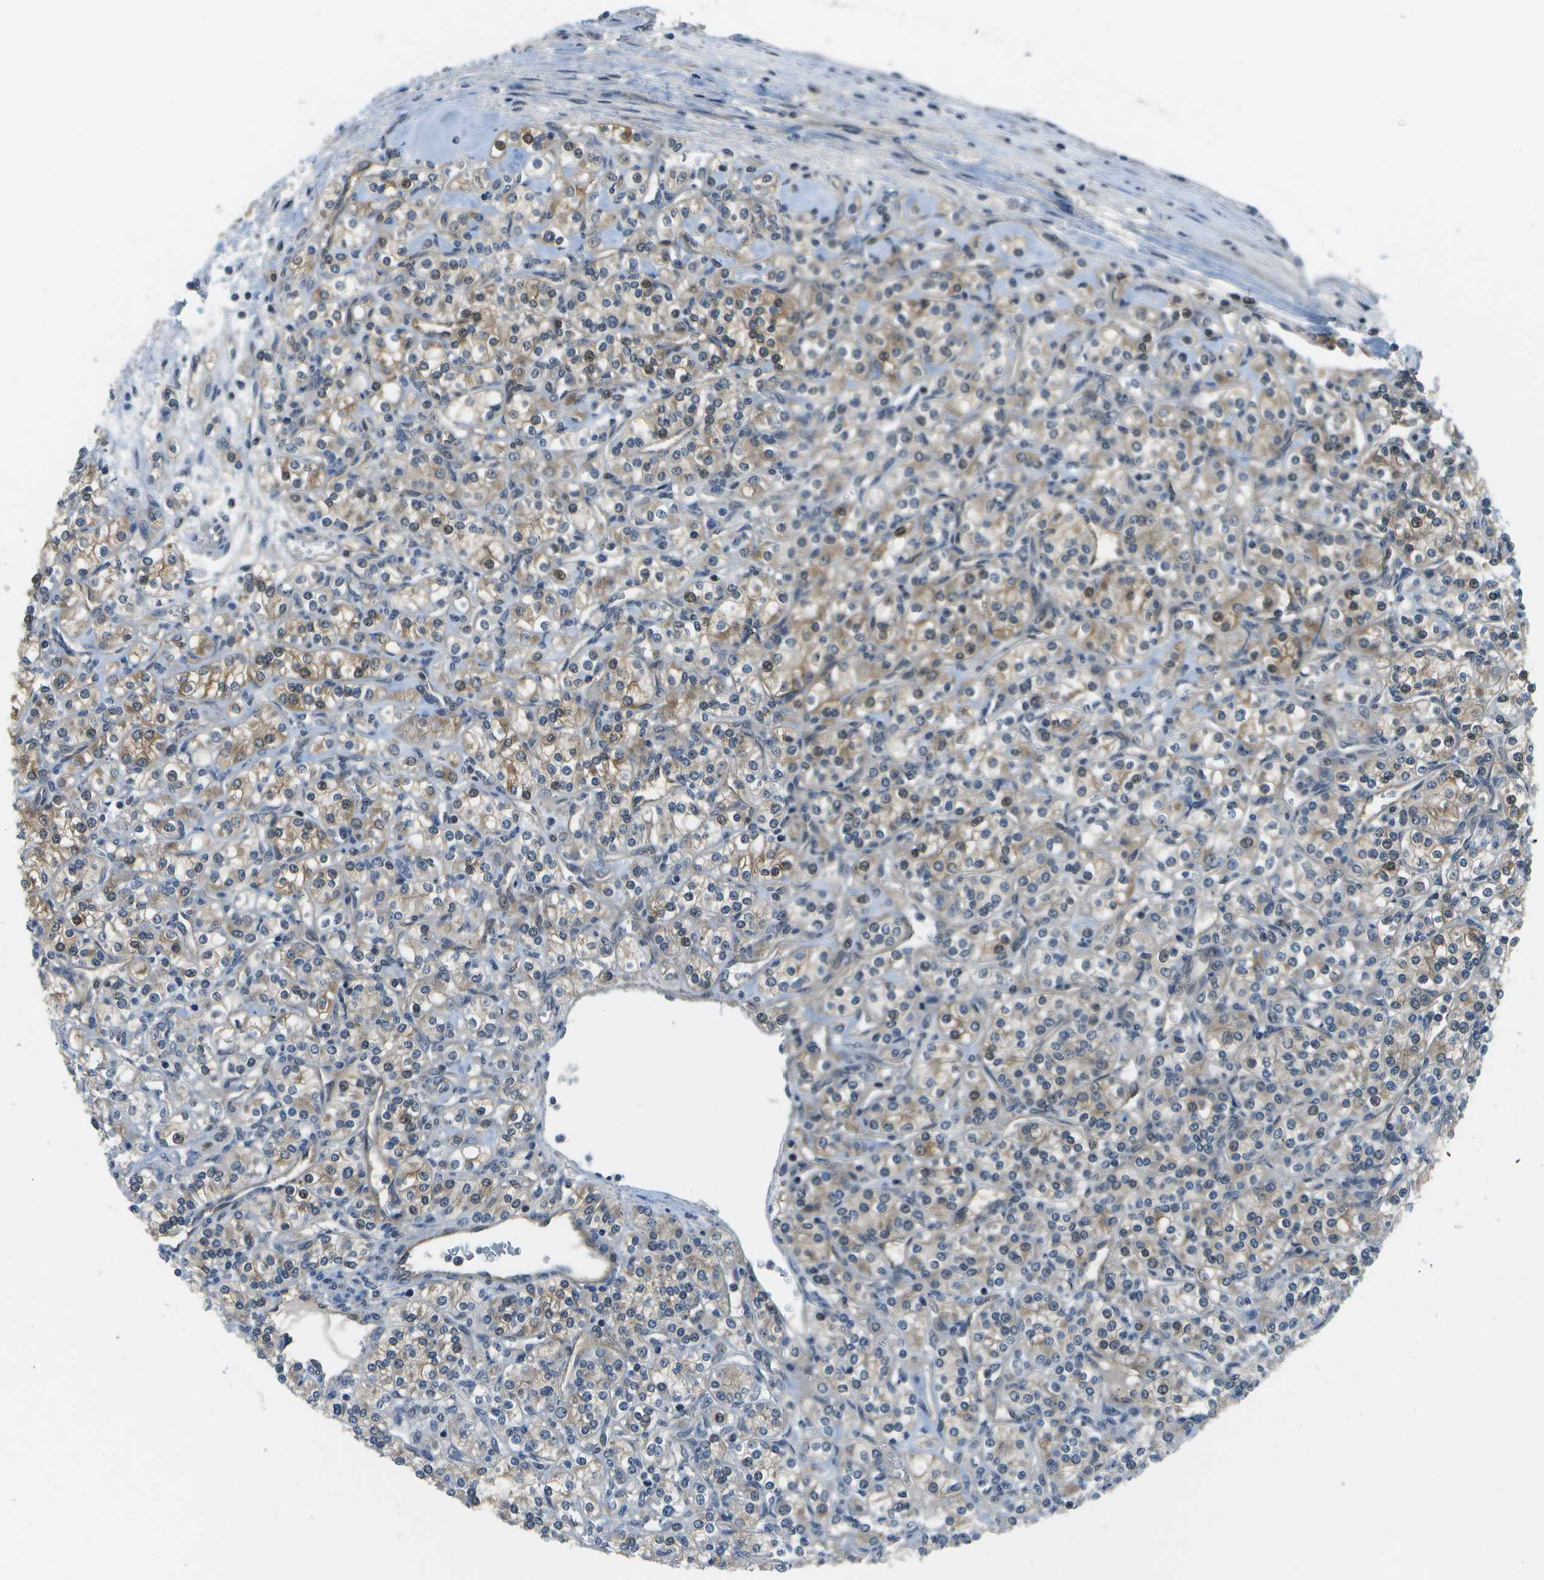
{"staining": {"intensity": "weak", "quantity": "25%-75%", "location": "cytoplasmic/membranous"}, "tissue": "renal cancer", "cell_type": "Tumor cells", "image_type": "cancer", "snomed": [{"axis": "morphology", "description": "Adenocarcinoma, NOS"}, {"axis": "topography", "description": "Kidney"}], "caption": "Immunohistochemical staining of renal cancer shows weak cytoplasmic/membranous protein positivity in approximately 25%-75% of tumor cells. Immunohistochemistry (ihc) stains the protein in brown and the nuclei are stained blue.", "gene": "ENPP5", "patient": {"sex": "male", "age": 77}}